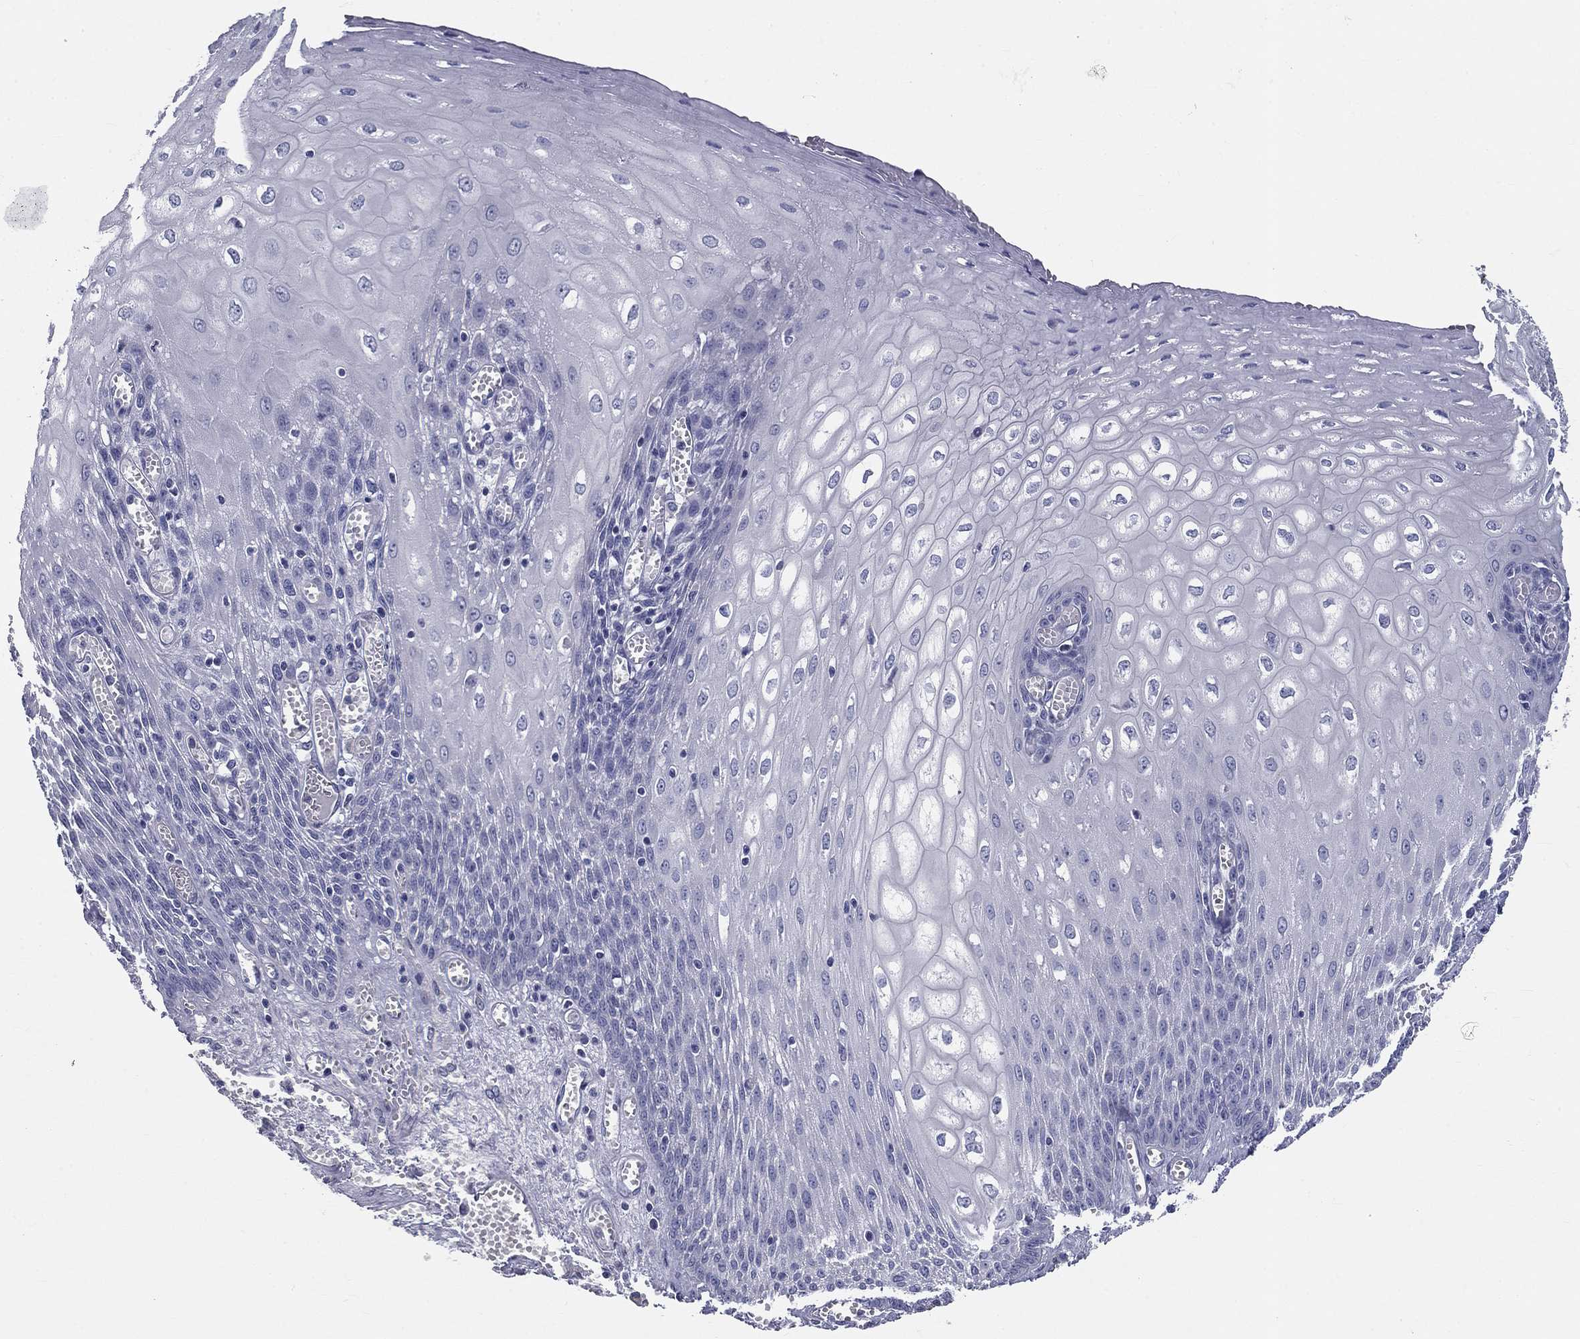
{"staining": {"intensity": "negative", "quantity": "none", "location": "none"}, "tissue": "esophagus", "cell_type": "Squamous epithelial cells", "image_type": "normal", "snomed": [{"axis": "morphology", "description": "Normal tissue, NOS"}, {"axis": "topography", "description": "Esophagus"}], "caption": "Micrograph shows no significant protein expression in squamous epithelial cells of unremarkable esophagus.", "gene": "GALNTL5", "patient": {"sex": "male", "age": 58}}